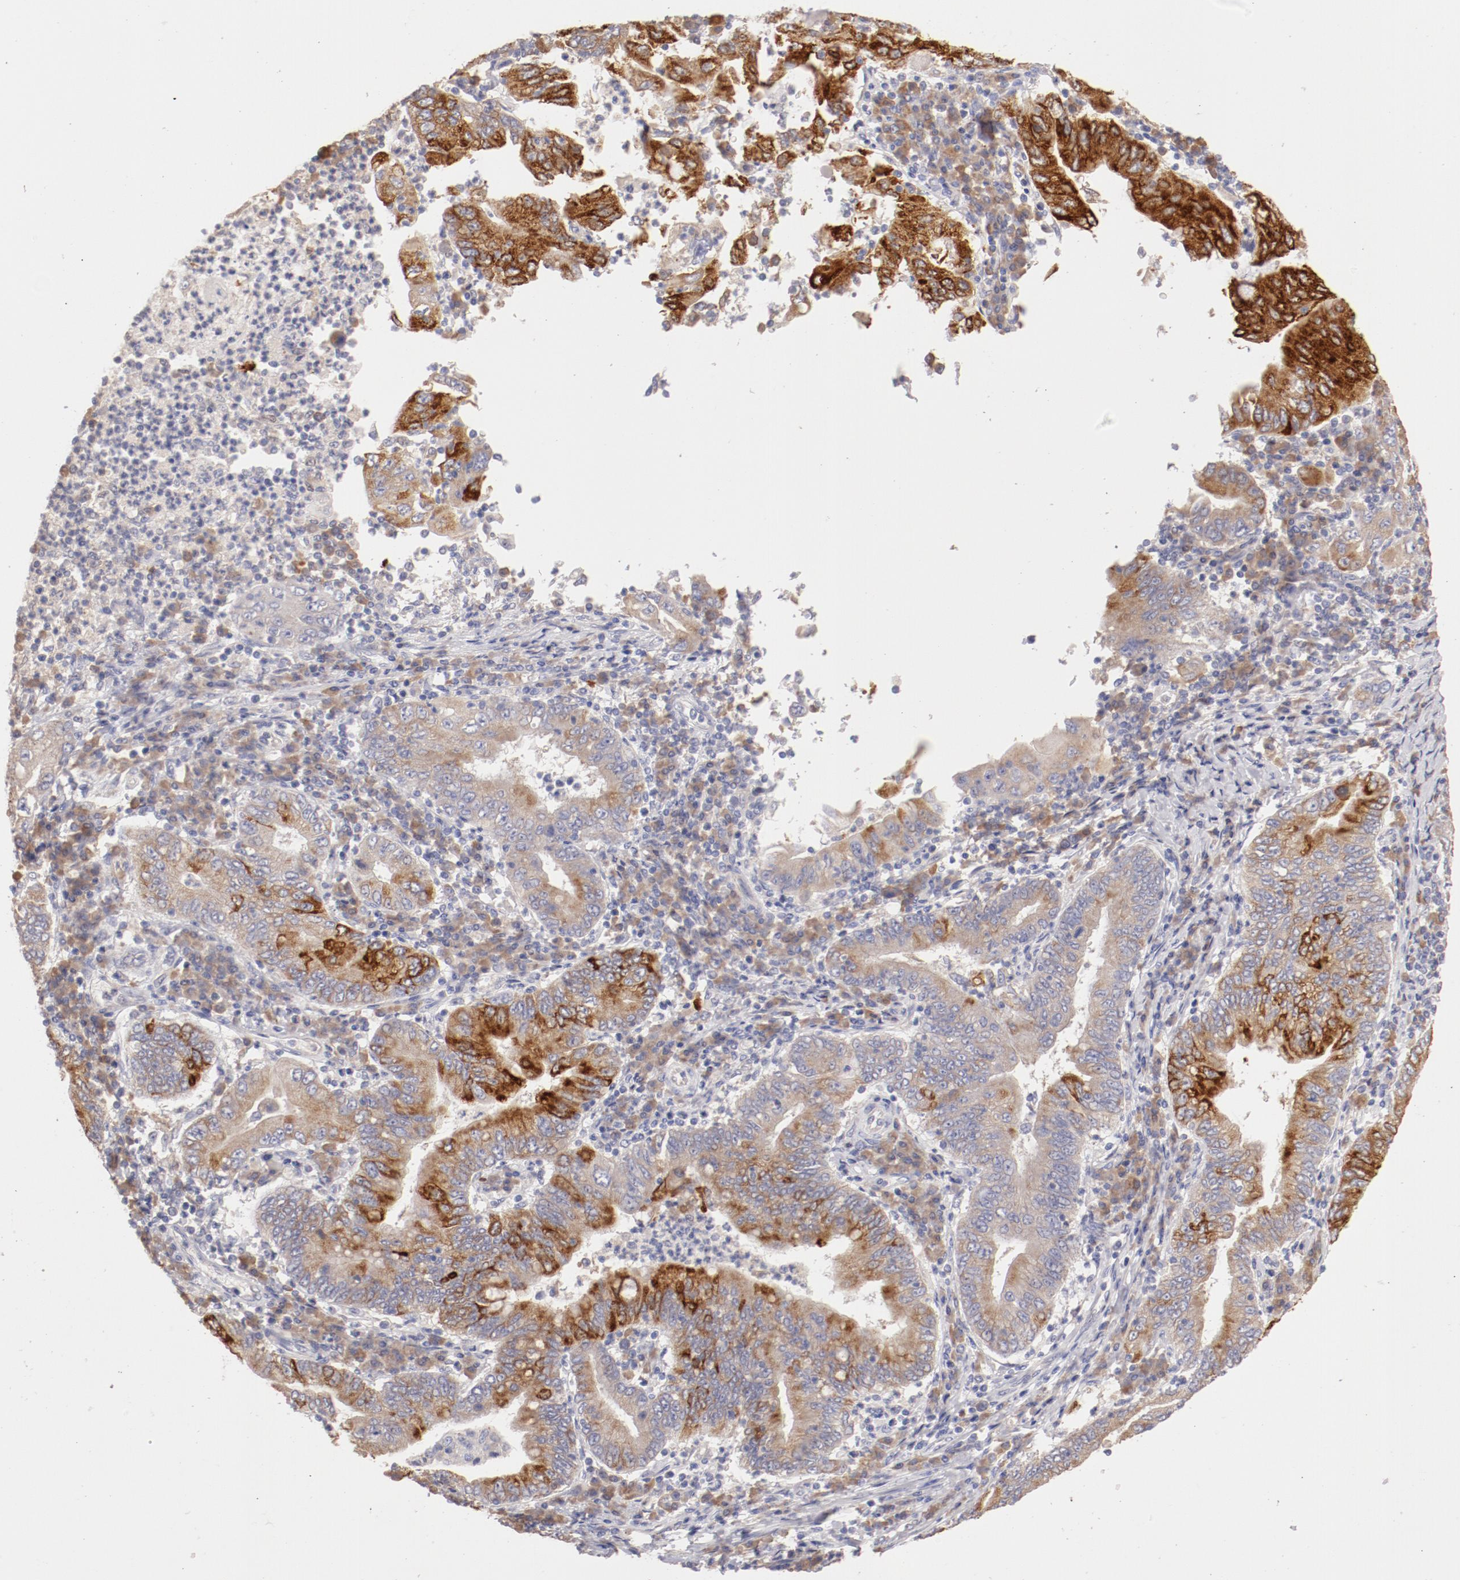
{"staining": {"intensity": "moderate", "quantity": ">75%", "location": "cytoplasmic/membranous"}, "tissue": "stomach cancer", "cell_type": "Tumor cells", "image_type": "cancer", "snomed": [{"axis": "morphology", "description": "Normal tissue, NOS"}, {"axis": "morphology", "description": "Adenocarcinoma, NOS"}, {"axis": "topography", "description": "Esophagus"}, {"axis": "topography", "description": "Stomach, upper"}, {"axis": "topography", "description": "Peripheral nerve tissue"}], "caption": "Immunohistochemistry histopathology image of neoplastic tissue: adenocarcinoma (stomach) stained using immunohistochemistry (IHC) displays medium levels of moderate protein expression localized specifically in the cytoplasmic/membranous of tumor cells, appearing as a cytoplasmic/membranous brown color.", "gene": "ENTPD5", "patient": {"sex": "male", "age": 62}}